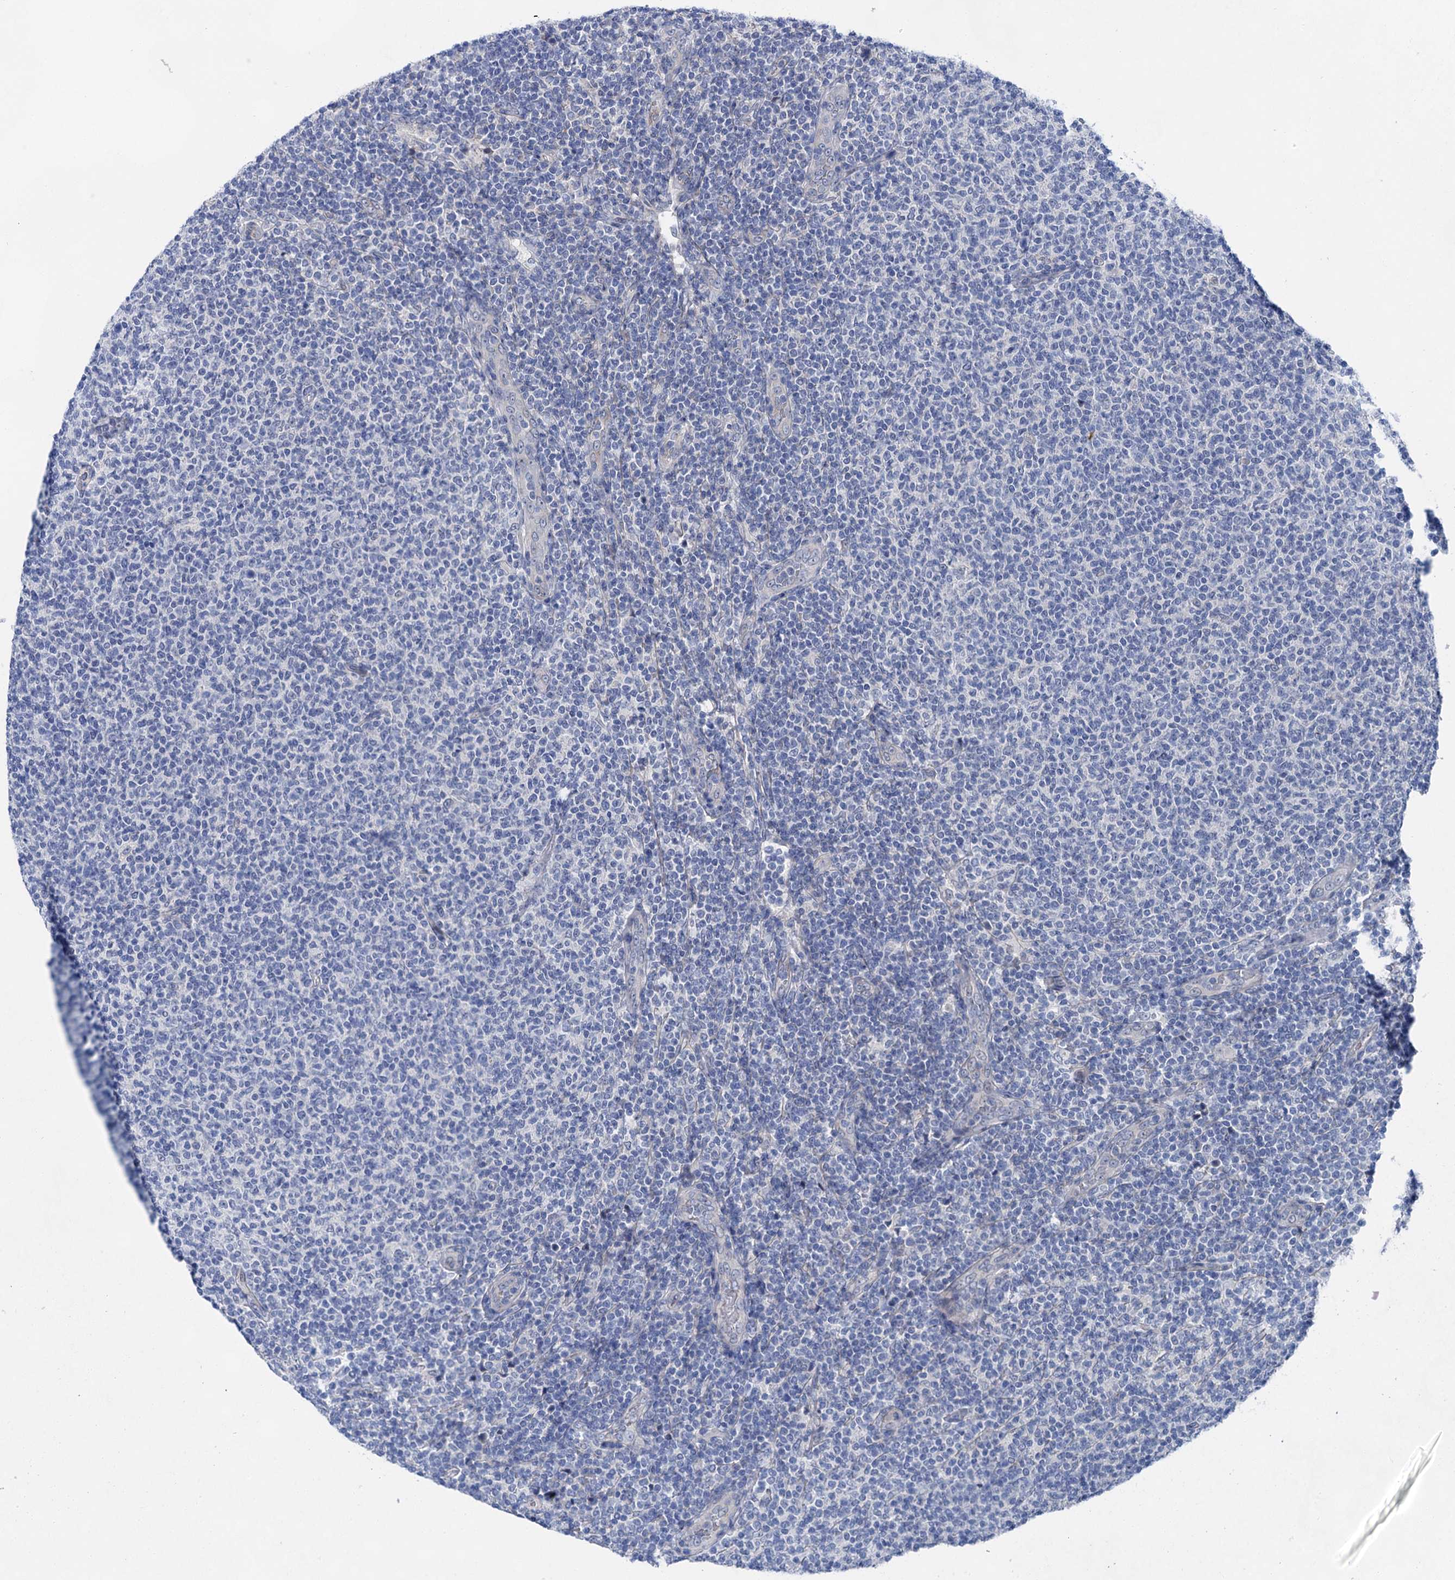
{"staining": {"intensity": "negative", "quantity": "none", "location": "none"}, "tissue": "lymphoma", "cell_type": "Tumor cells", "image_type": "cancer", "snomed": [{"axis": "morphology", "description": "Malignant lymphoma, non-Hodgkin's type, Low grade"}, {"axis": "topography", "description": "Lymph node"}], "caption": "A micrograph of human lymphoma is negative for staining in tumor cells.", "gene": "MORN3", "patient": {"sex": "male", "age": 66}}